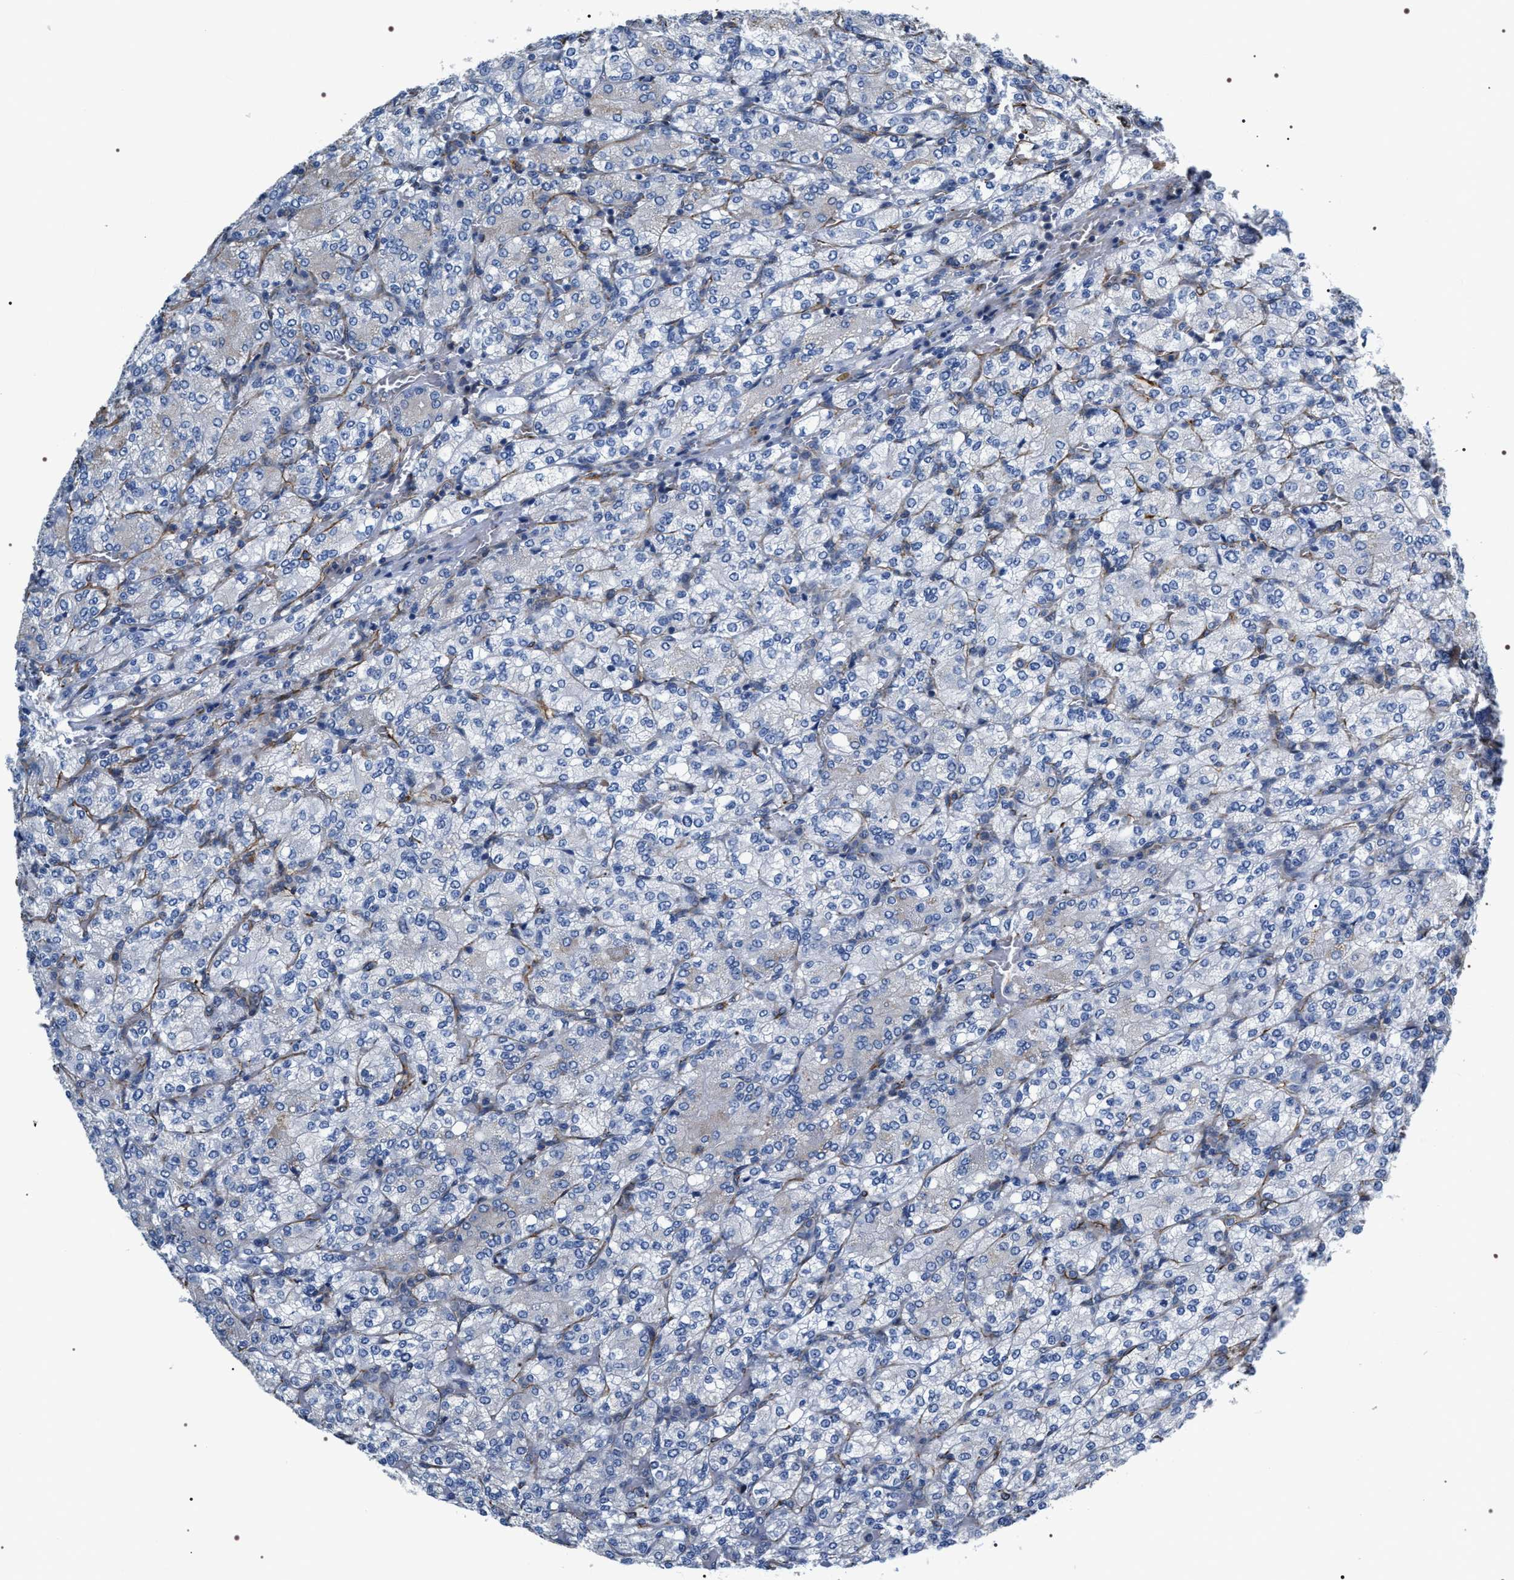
{"staining": {"intensity": "negative", "quantity": "none", "location": "none"}, "tissue": "renal cancer", "cell_type": "Tumor cells", "image_type": "cancer", "snomed": [{"axis": "morphology", "description": "Adenocarcinoma, NOS"}, {"axis": "topography", "description": "Kidney"}], "caption": "Tumor cells are negative for protein expression in human renal cancer.", "gene": "PKD1L1", "patient": {"sex": "male", "age": 77}}